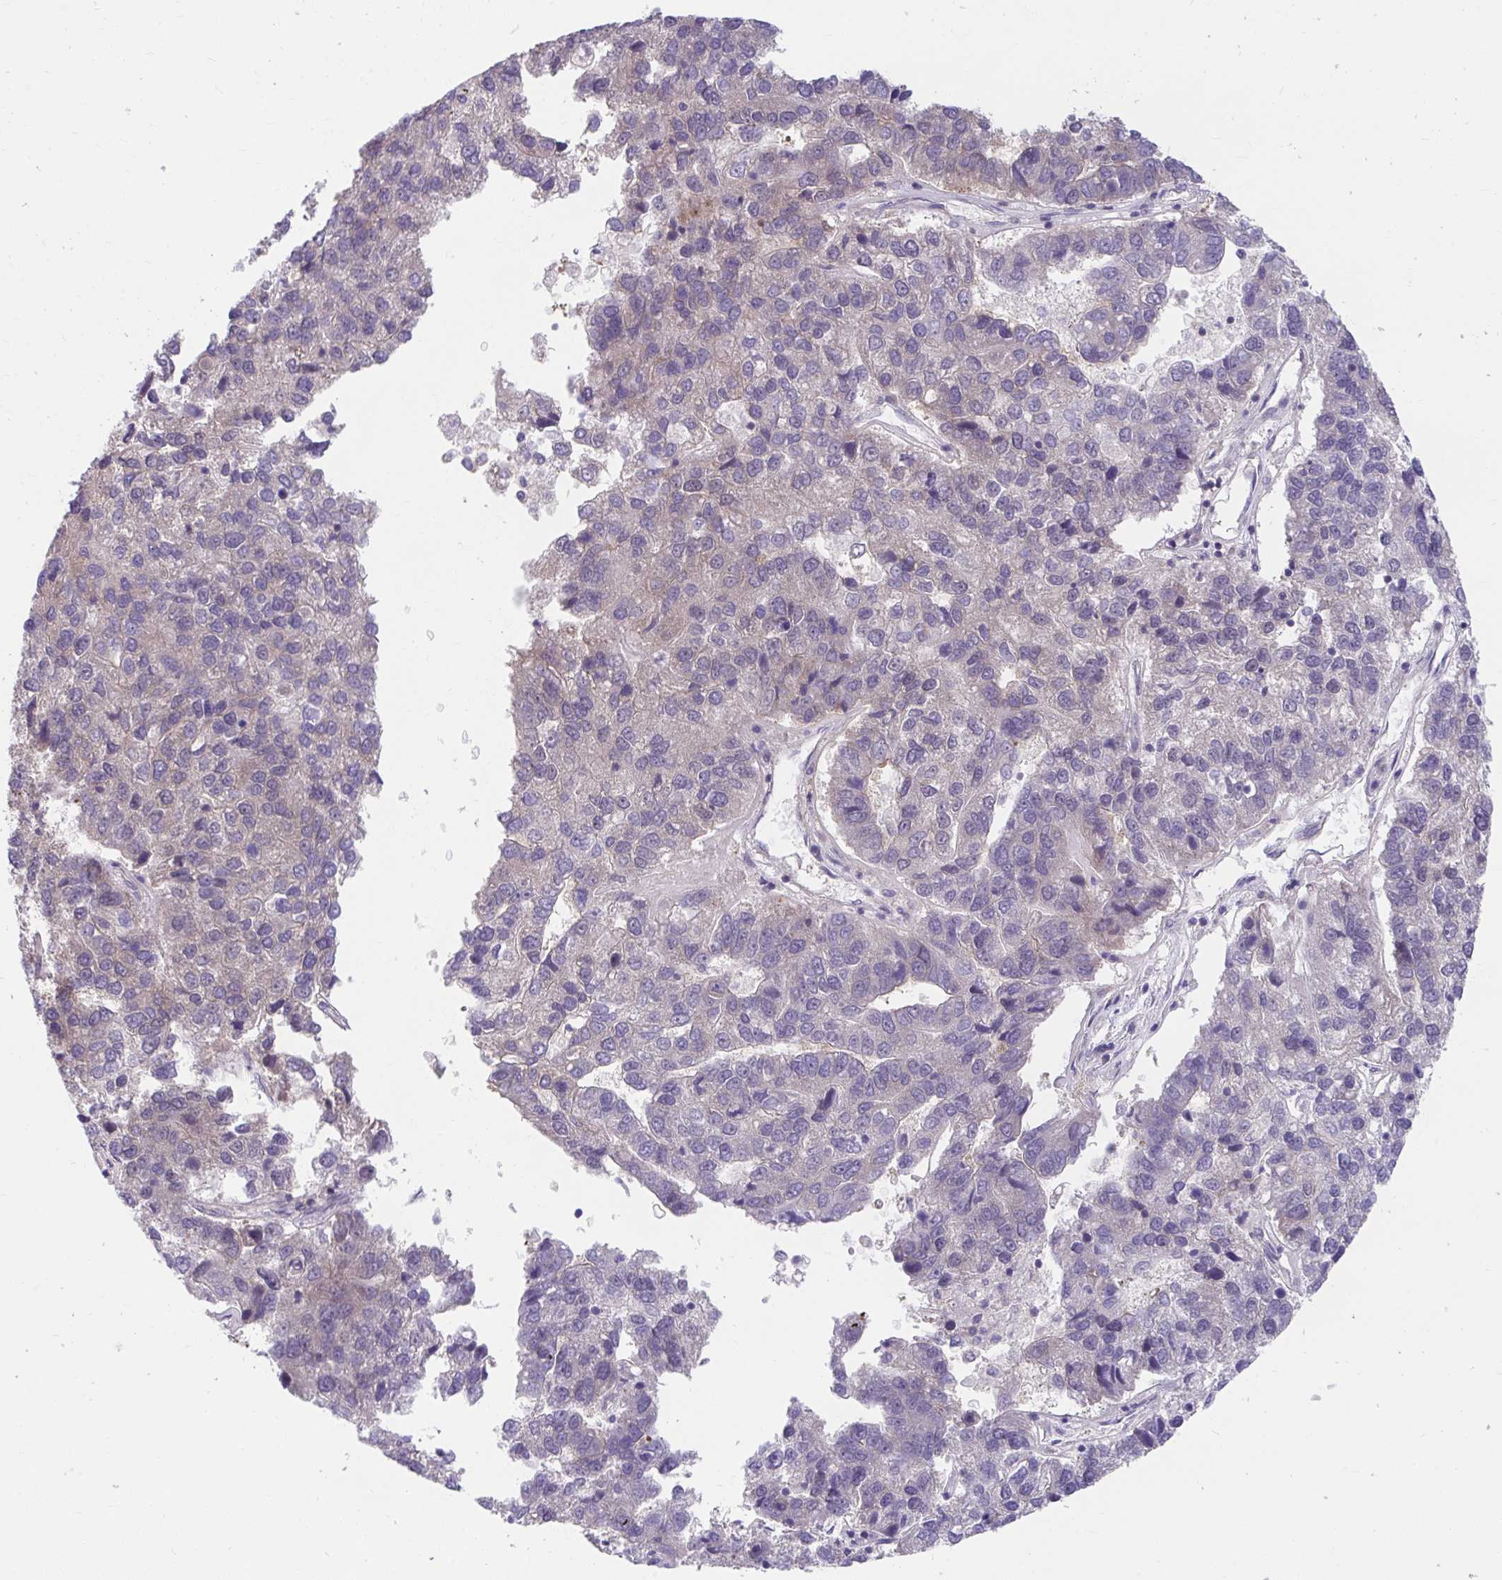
{"staining": {"intensity": "negative", "quantity": "none", "location": "none"}, "tissue": "pancreatic cancer", "cell_type": "Tumor cells", "image_type": "cancer", "snomed": [{"axis": "morphology", "description": "Adenocarcinoma, NOS"}, {"axis": "topography", "description": "Pancreas"}], "caption": "Tumor cells are negative for protein expression in human pancreatic adenocarcinoma. (Stains: DAB (3,3'-diaminobenzidine) immunohistochemistry (IHC) with hematoxylin counter stain, Microscopy: brightfield microscopy at high magnification).", "gene": "PCDHB7", "patient": {"sex": "female", "age": 61}}